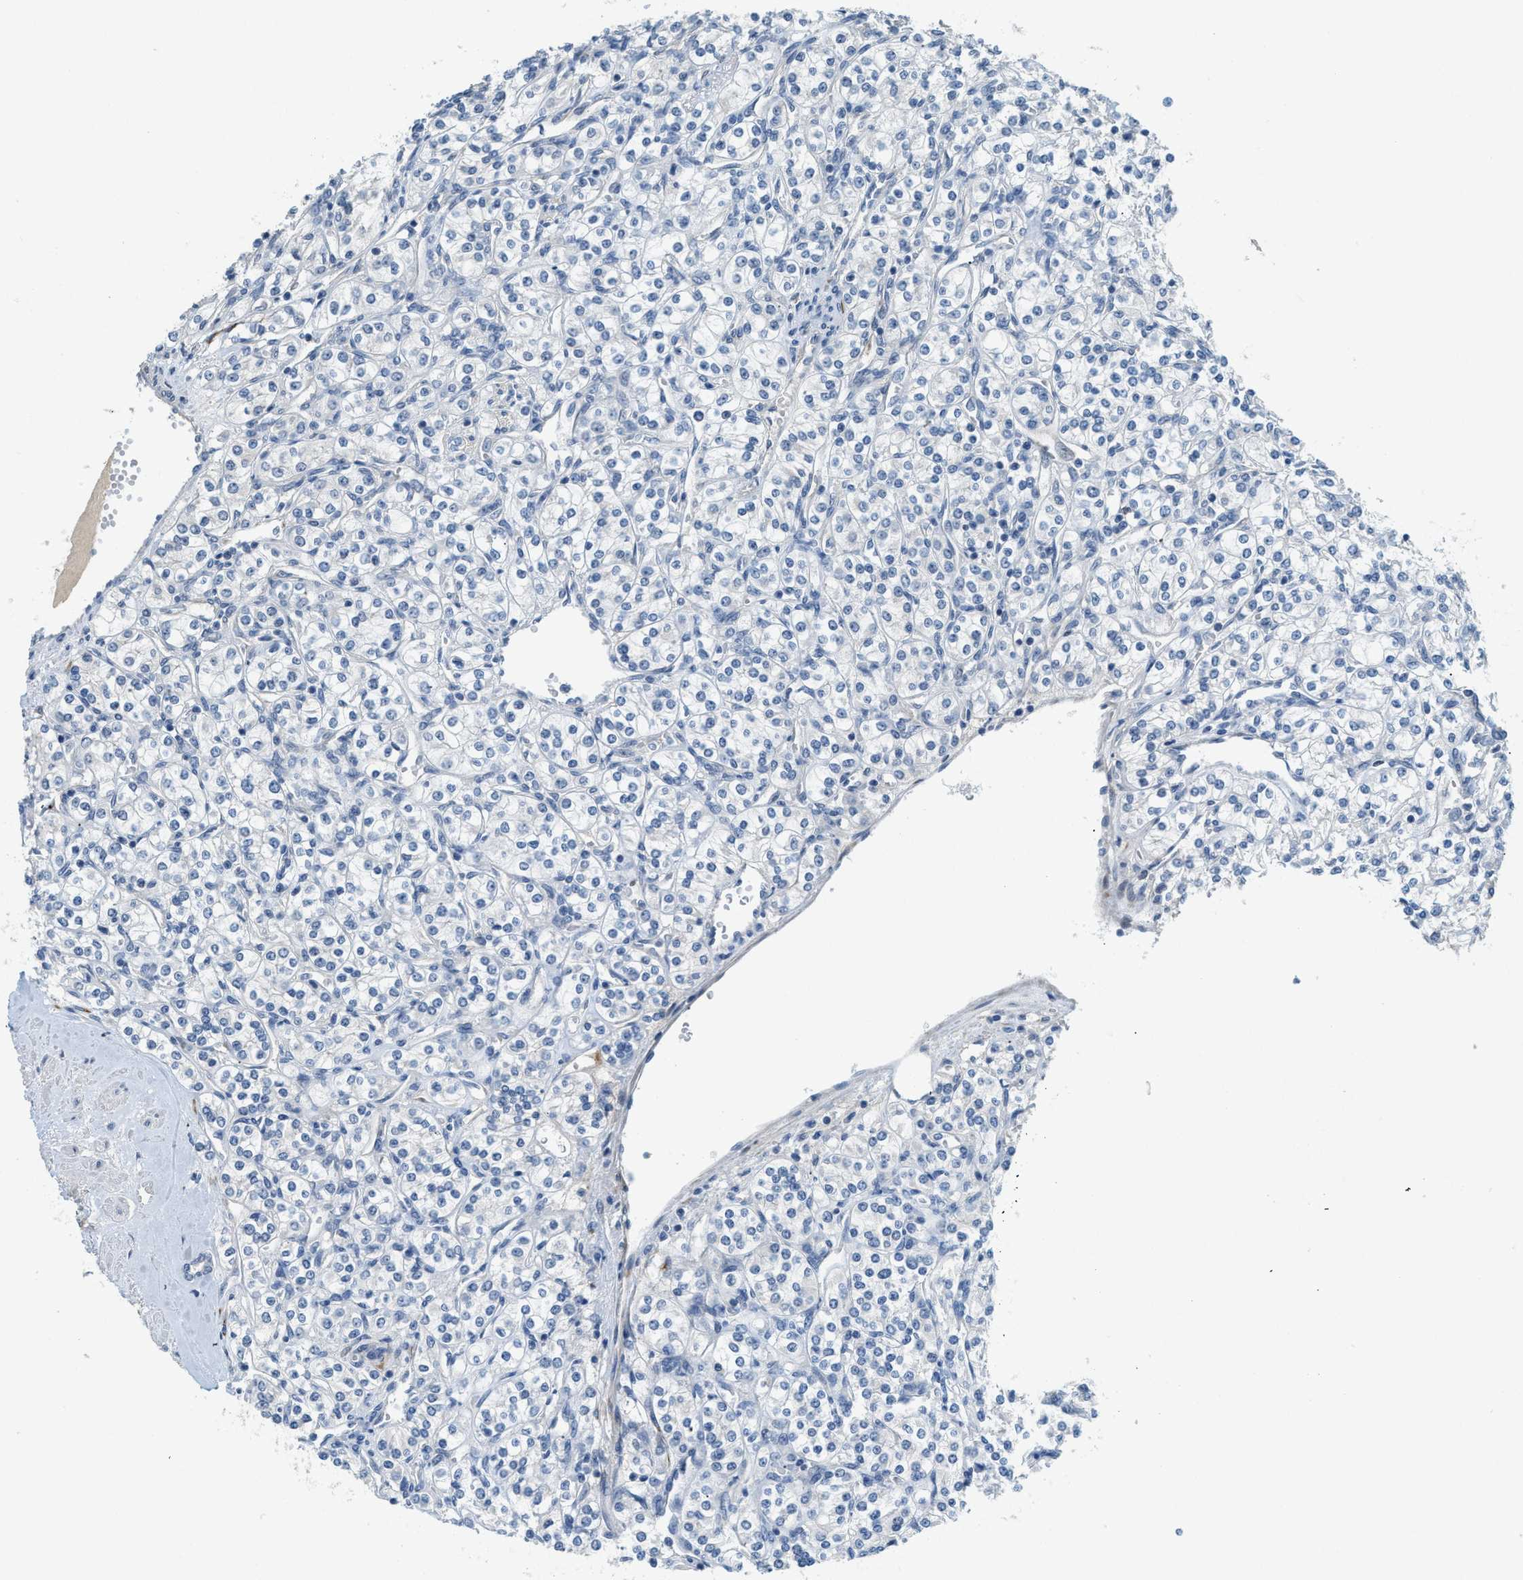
{"staining": {"intensity": "negative", "quantity": "none", "location": "none"}, "tissue": "renal cancer", "cell_type": "Tumor cells", "image_type": "cancer", "snomed": [{"axis": "morphology", "description": "Adenocarcinoma, NOS"}, {"axis": "topography", "description": "Kidney"}], "caption": "Tumor cells are negative for protein expression in human renal cancer (adenocarcinoma). (IHC, brightfield microscopy, high magnification).", "gene": "TMEM154", "patient": {"sex": "male", "age": 77}}